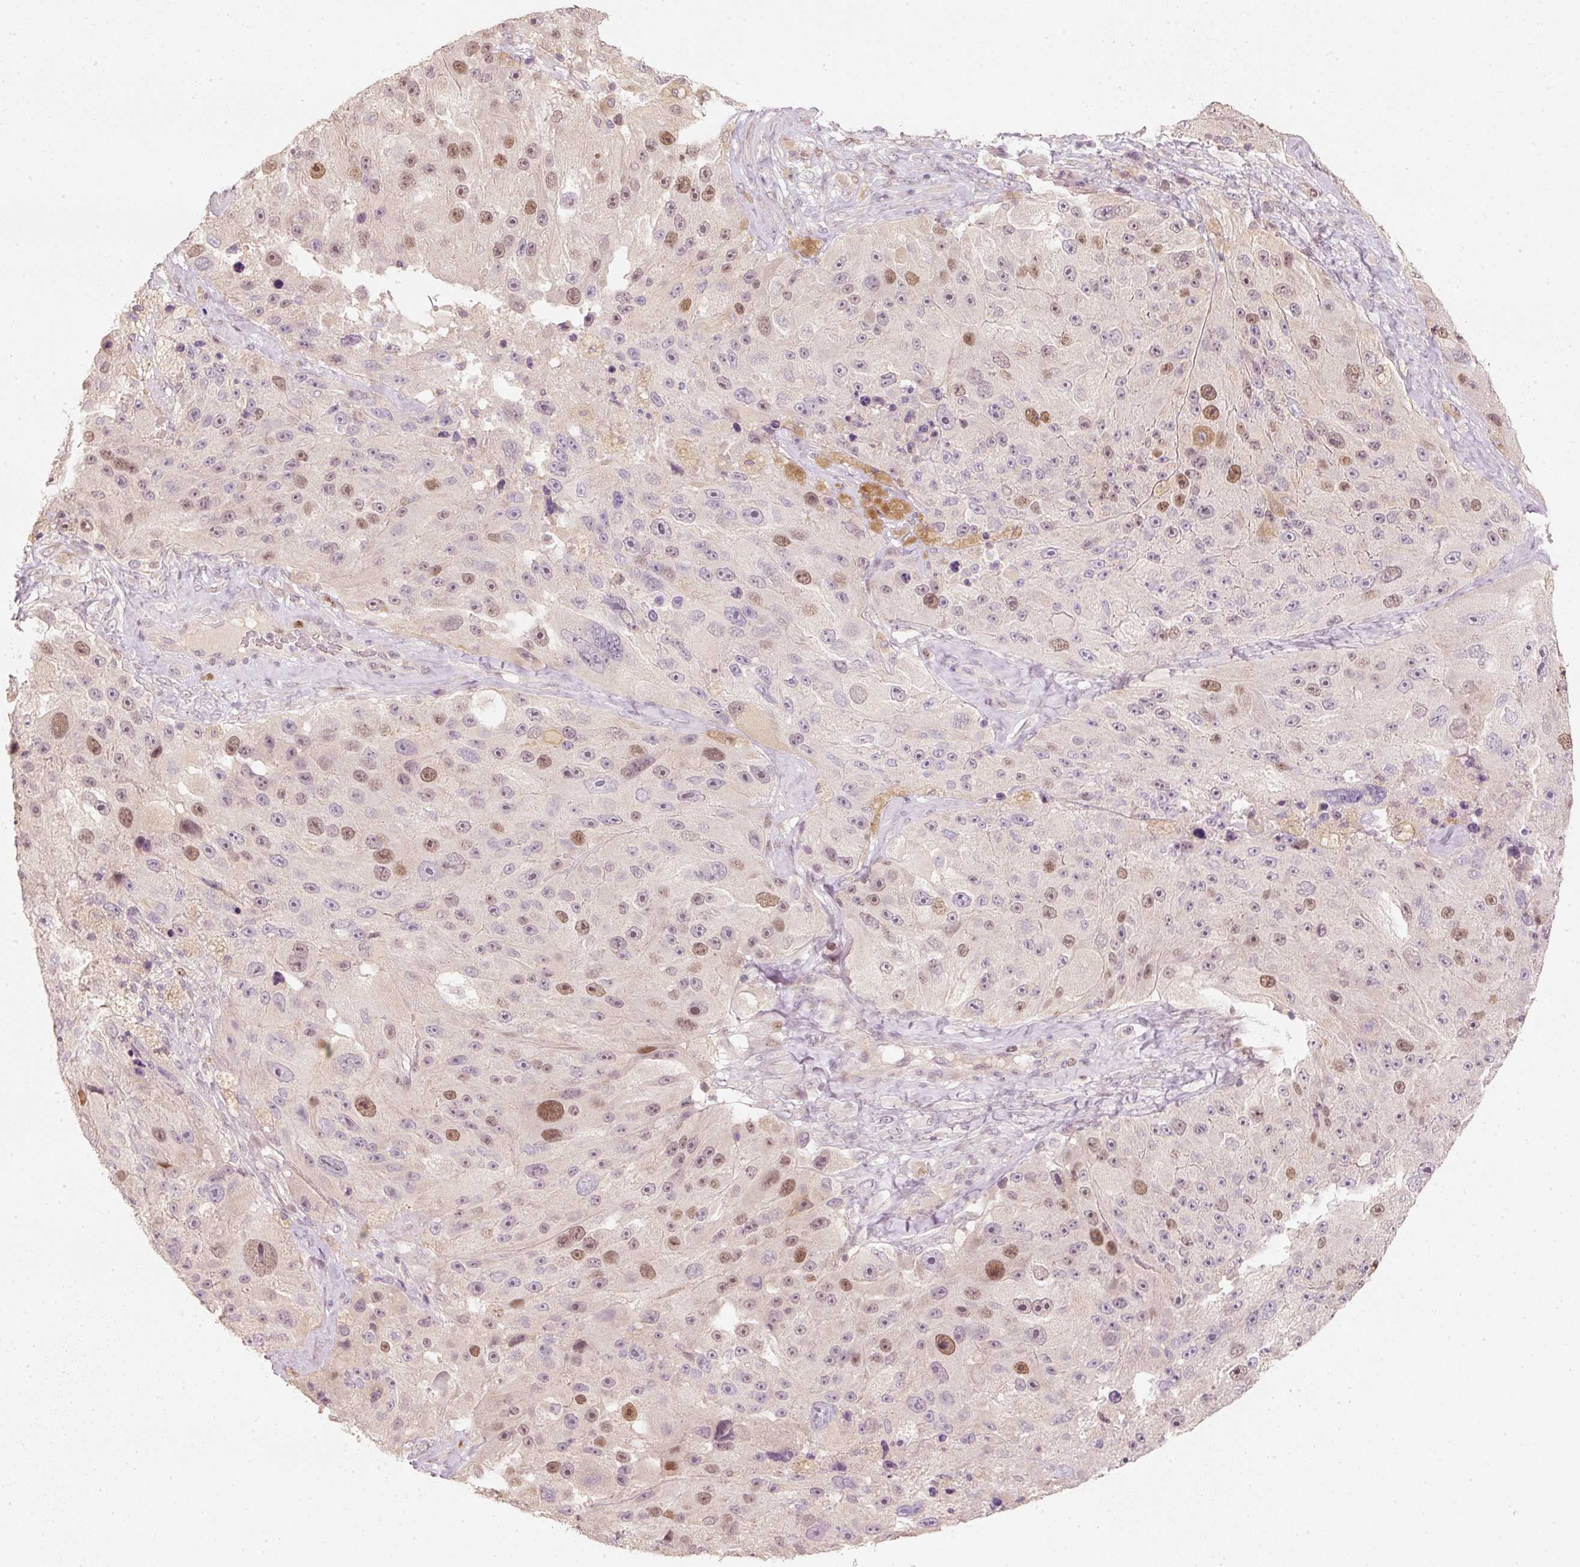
{"staining": {"intensity": "moderate", "quantity": "<25%", "location": "nuclear"}, "tissue": "melanoma", "cell_type": "Tumor cells", "image_type": "cancer", "snomed": [{"axis": "morphology", "description": "Malignant melanoma, Metastatic site"}, {"axis": "topography", "description": "Lymph node"}], "caption": "Immunohistochemical staining of melanoma reveals low levels of moderate nuclear staining in about <25% of tumor cells. Immunohistochemistry stains the protein of interest in brown and the nuclei are stained blue.", "gene": "TREX2", "patient": {"sex": "male", "age": 62}}